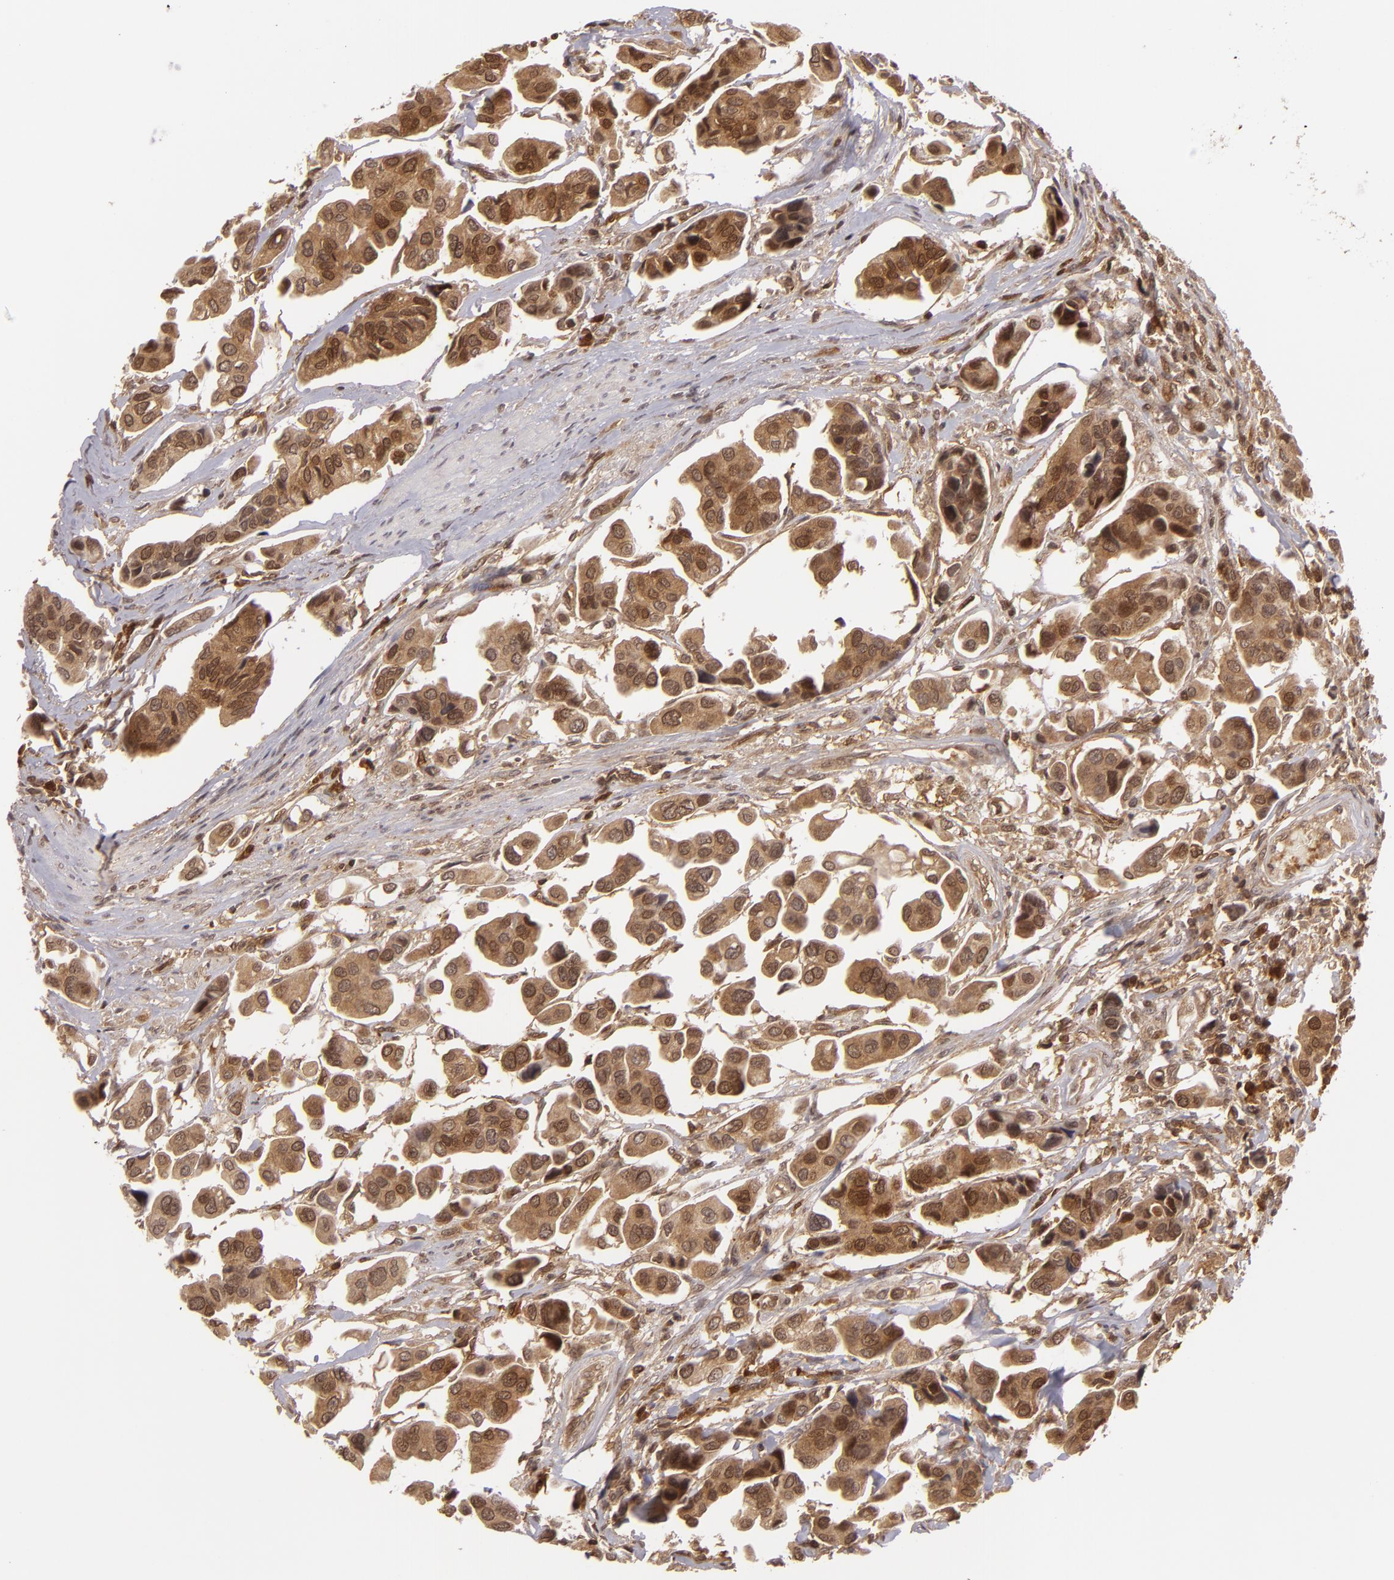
{"staining": {"intensity": "moderate", "quantity": ">75%", "location": "cytoplasmic/membranous,nuclear"}, "tissue": "urothelial cancer", "cell_type": "Tumor cells", "image_type": "cancer", "snomed": [{"axis": "morphology", "description": "Adenocarcinoma, NOS"}, {"axis": "topography", "description": "Urinary bladder"}], "caption": "This image displays IHC staining of human adenocarcinoma, with medium moderate cytoplasmic/membranous and nuclear positivity in about >75% of tumor cells.", "gene": "ZBTB33", "patient": {"sex": "male", "age": 61}}